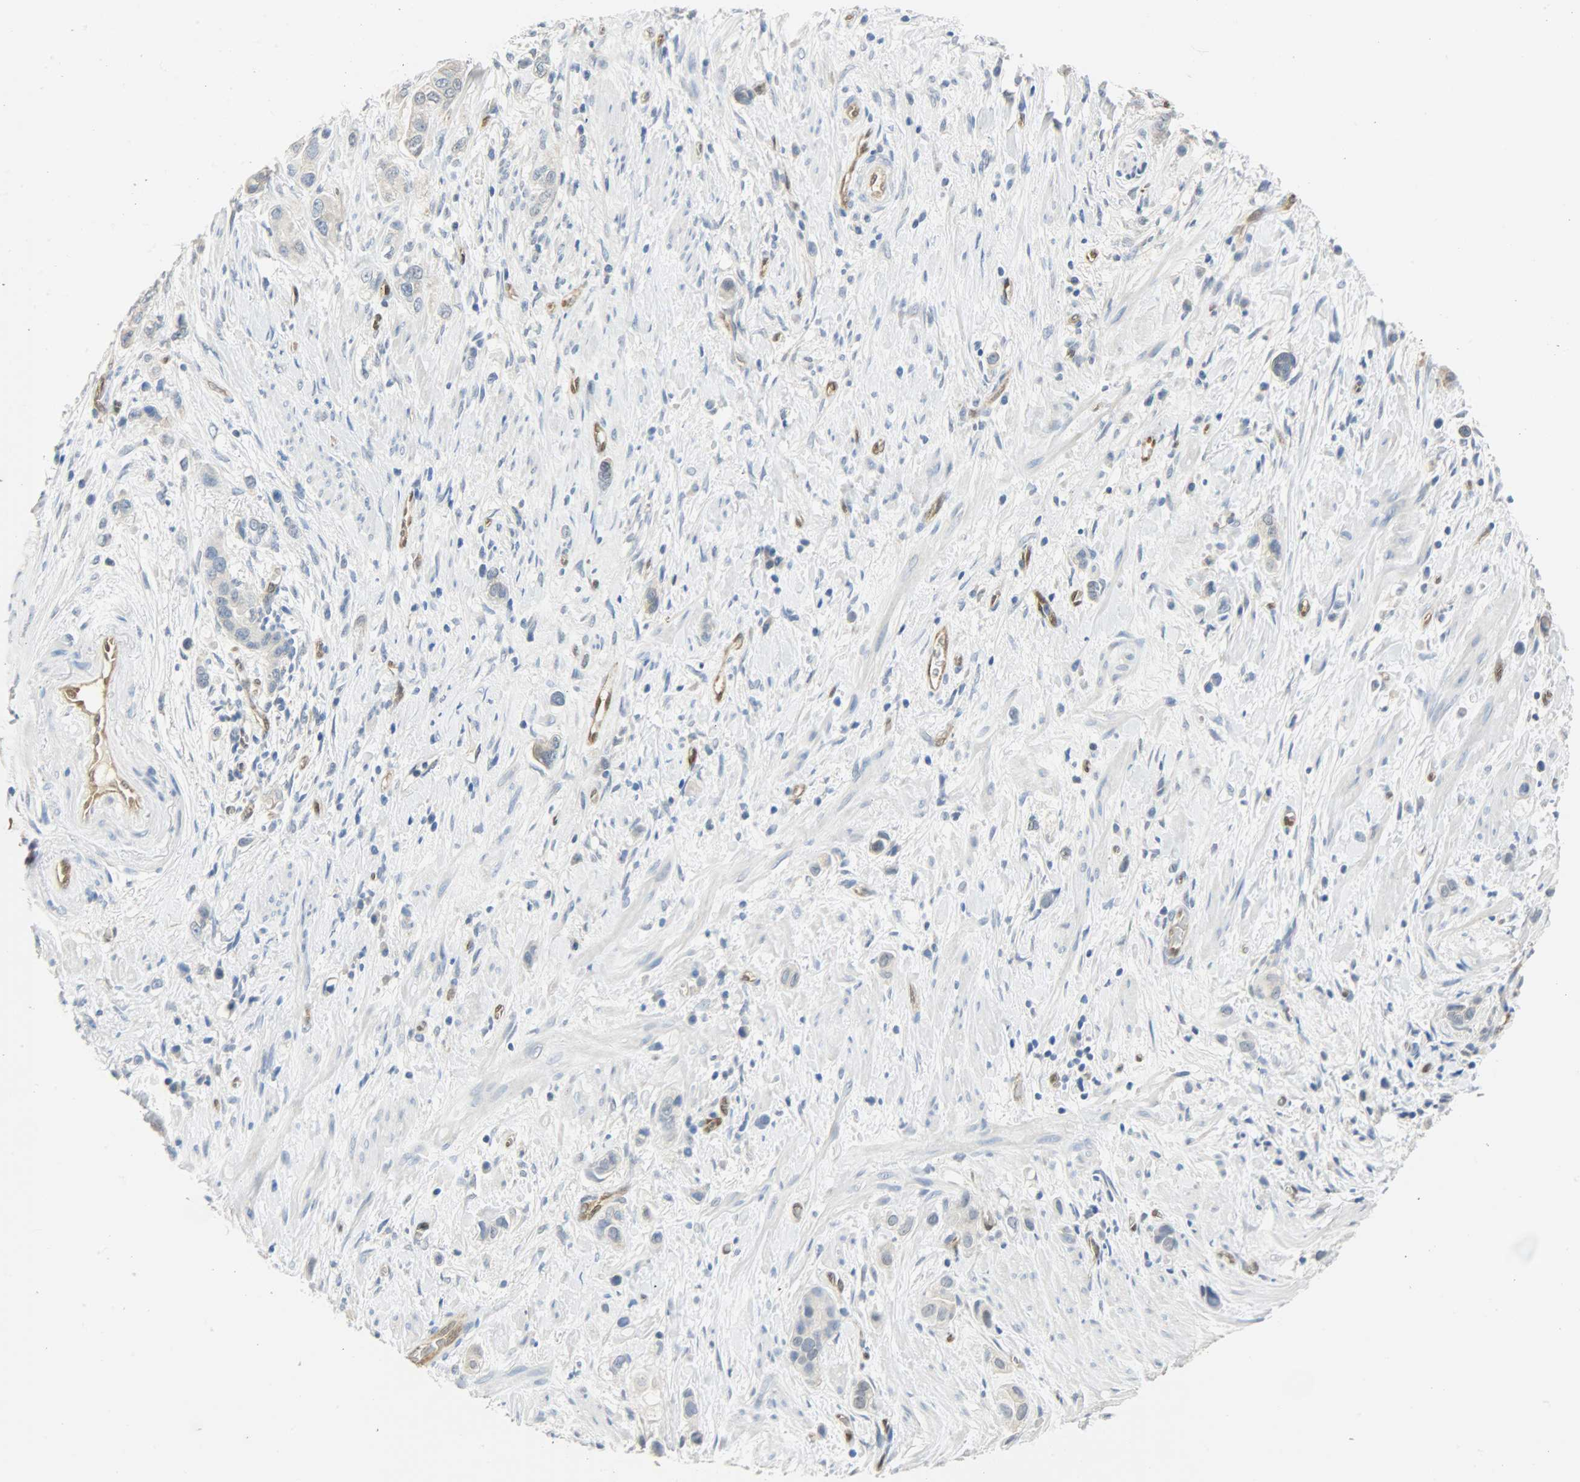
{"staining": {"intensity": "negative", "quantity": "none", "location": "none"}, "tissue": "stomach cancer", "cell_type": "Tumor cells", "image_type": "cancer", "snomed": [{"axis": "morphology", "description": "Adenocarcinoma, NOS"}, {"axis": "topography", "description": "Stomach, lower"}], "caption": "Stomach adenocarcinoma was stained to show a protein in brown. There is no significant staining in tumor cells.", "gene": "FKBP1A", "patient": {"sex": "female", "age": 93}}